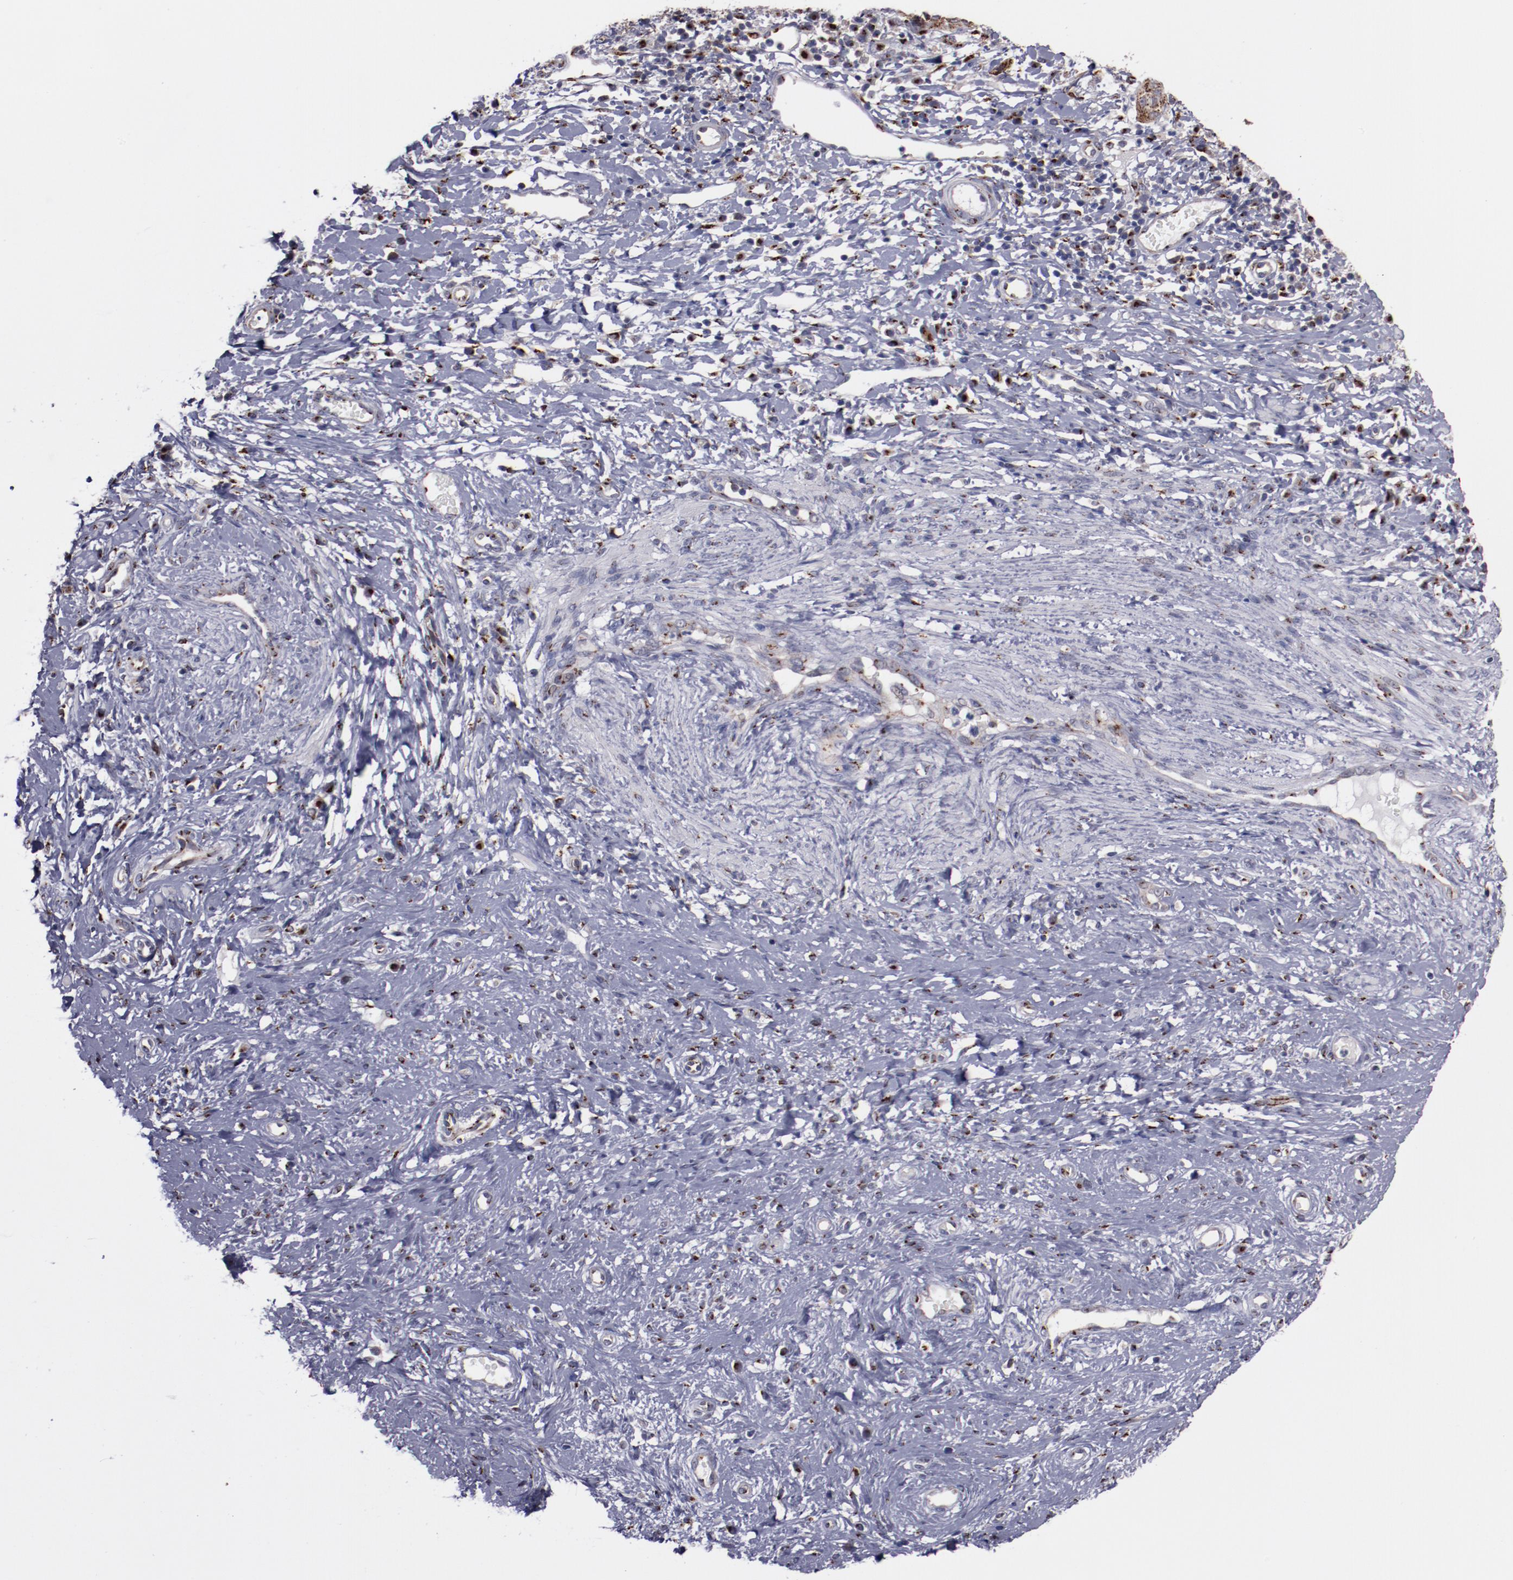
{"staining": {"intensity": "strong", "quantity": ">75%", "location": "cytoplasmic/membranous"}, "tissue": "cervical cancer", "cell_type": "Tumor cells", "image_type": "cancer", "snomed": [{"axis": "morphology", "description": "Normal tissue, NOS"}, {"axis": "morphology", "description": "Squamous cell carcinoma, NOS"}, {"axis": "topography", "description": "Cervix"}], "caption": "The histopathology image demonstrates immunohistochemical staining of squamous cell carcinoma (cervical). There is strong cytoplasmic/membranous expression is identified in about >75% of tumor cells. Immunohistochemistry stains the protein in brown and the nuclei are stained blue.", "gene": "GOLIM4", "patient": {"sex": "female", "age": 39}}